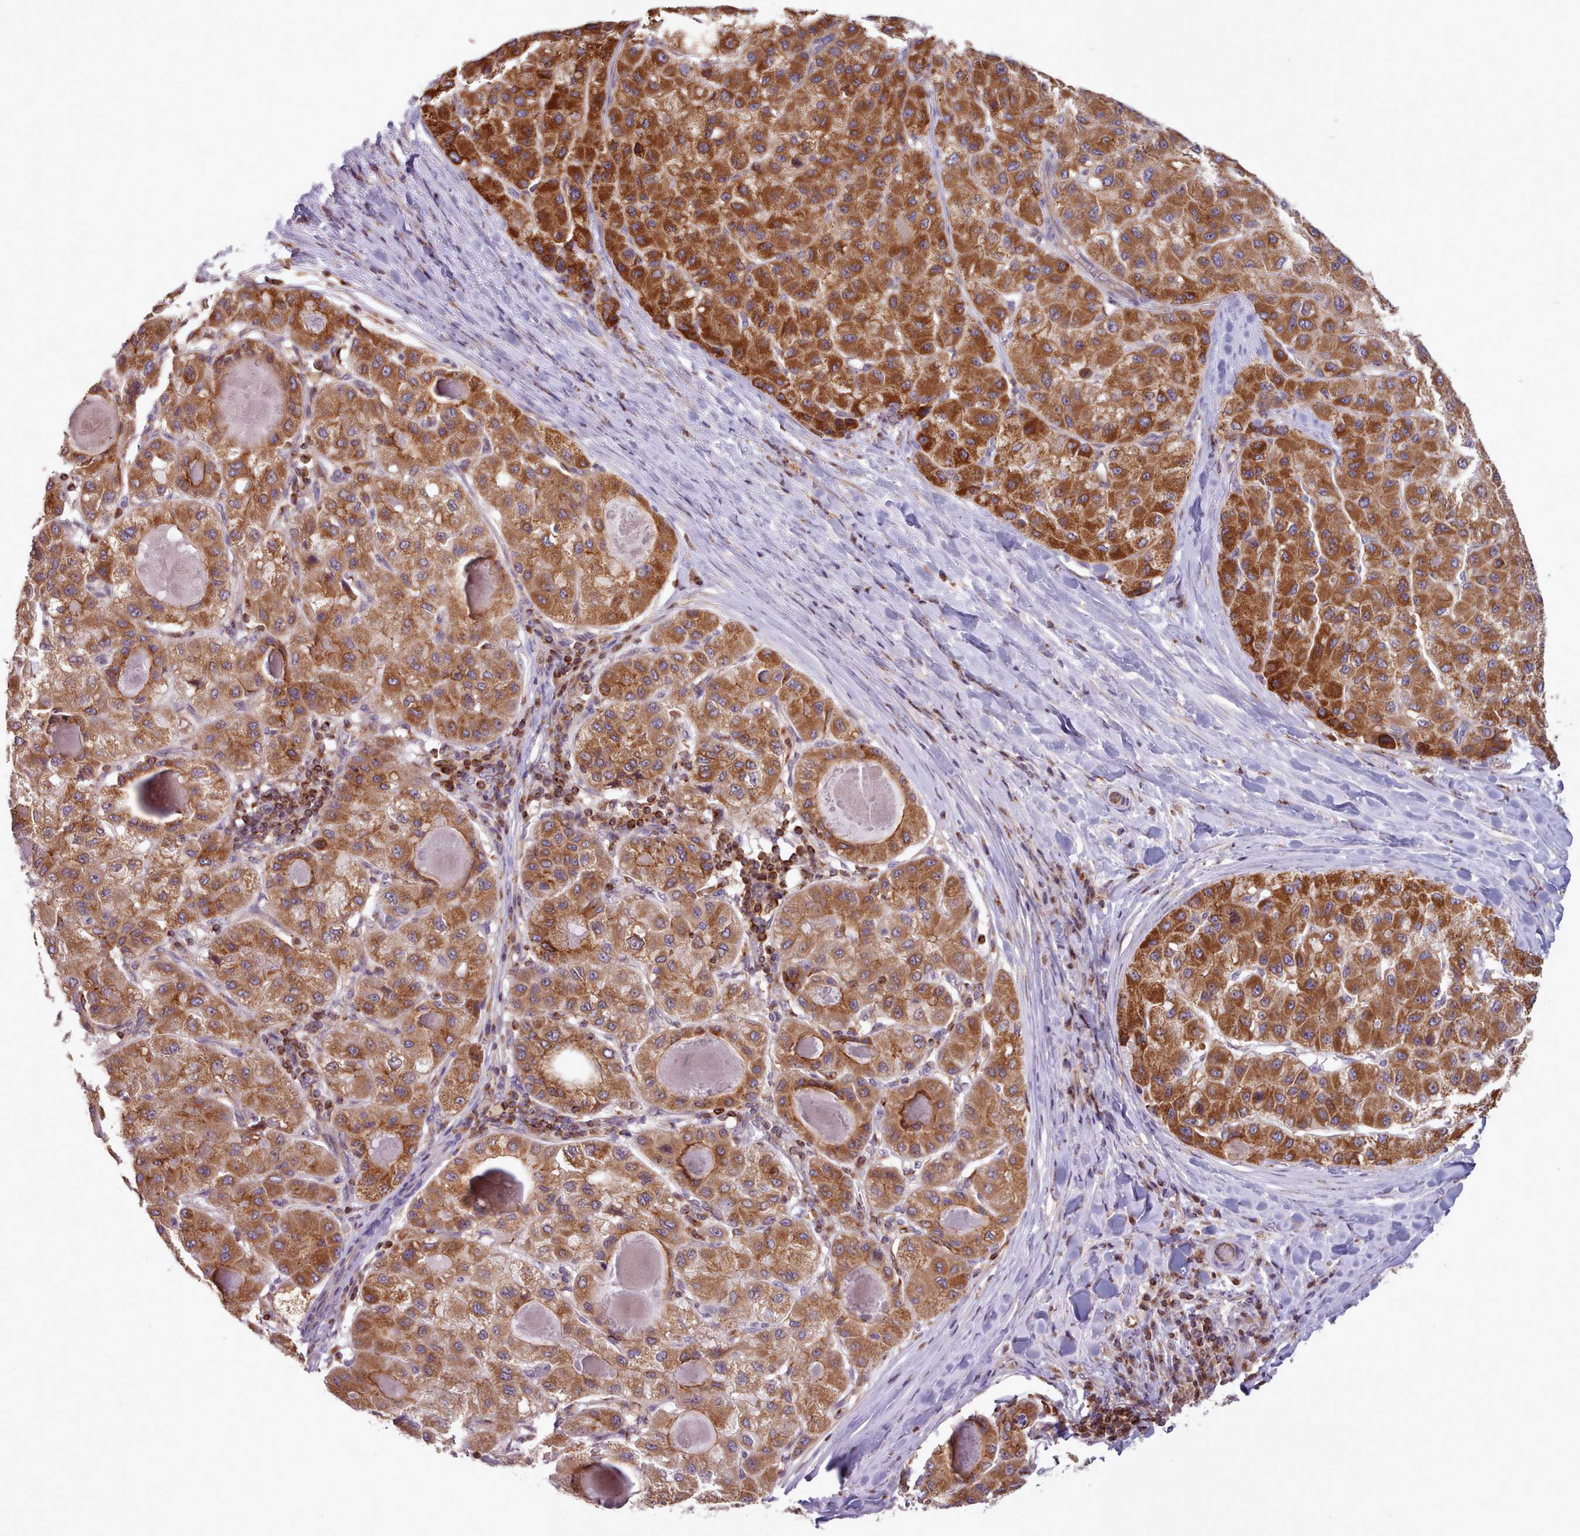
{"staining": {"intensity": "strong", "quantity": ">75%", "location": "cytoplasmic/membranous"}, "tissue": "liver cancer", "cell_type": "Tumor cells", "image_type": "cancer", "snomed": [{"axis": "morphology", "description": "Carcinoma, Hepatocellular, NOS"}, {"axis": "topography", "description": "Liver"}], "caption": "An IHC photomicrograph of neoplastic tissue is shown. Protein staining in brown highlights strong cytoplasmic/membranous positivity in liver cancer (hepatocellular carcinoma) within tumor cells.", "gene": "CRYBG1", "patient": {"sex": "male", "age": 80}}